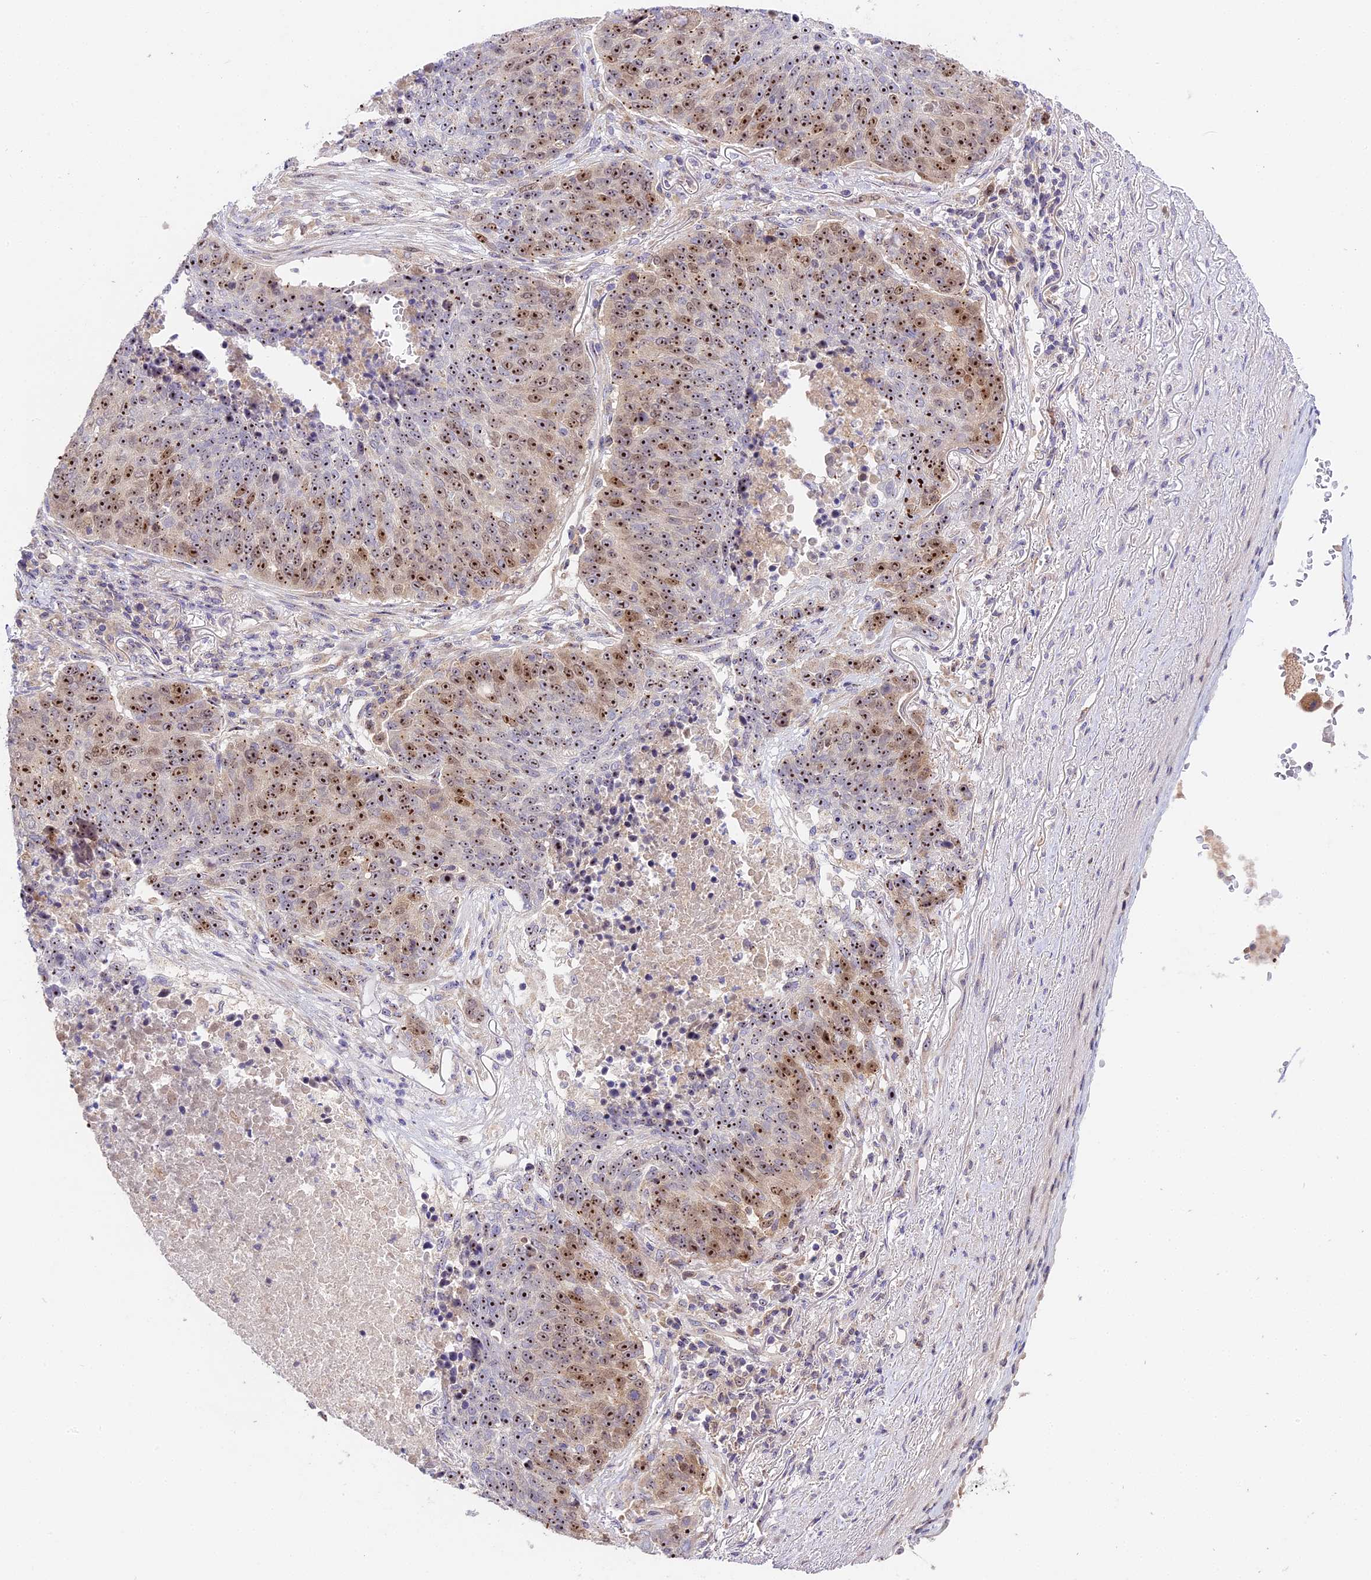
{"staining": {"intensity": "moderate", "quantity": ">75%", "location": "nuclear"}, "tissue": "lung cancer", "cell_type": "Tumor cells", "image_type": "cancer", "snomed": [{"axis": "morphology", "description": "Normal tissue, NOS"}, {"axis": "morphology", "description": "Squamous cell carcinoma, NOS"}, {"axis": "topography", "description": "Lymph node"}, {"axis": "topography", "description": "Lung"}], "caption": "Brown immunohistochemical staining in human lung cancer shows moderate nuclear expression in about >75% of tumor cells.", "gene": "RAD51", "patient": {"sex": "male", "age": 66}}